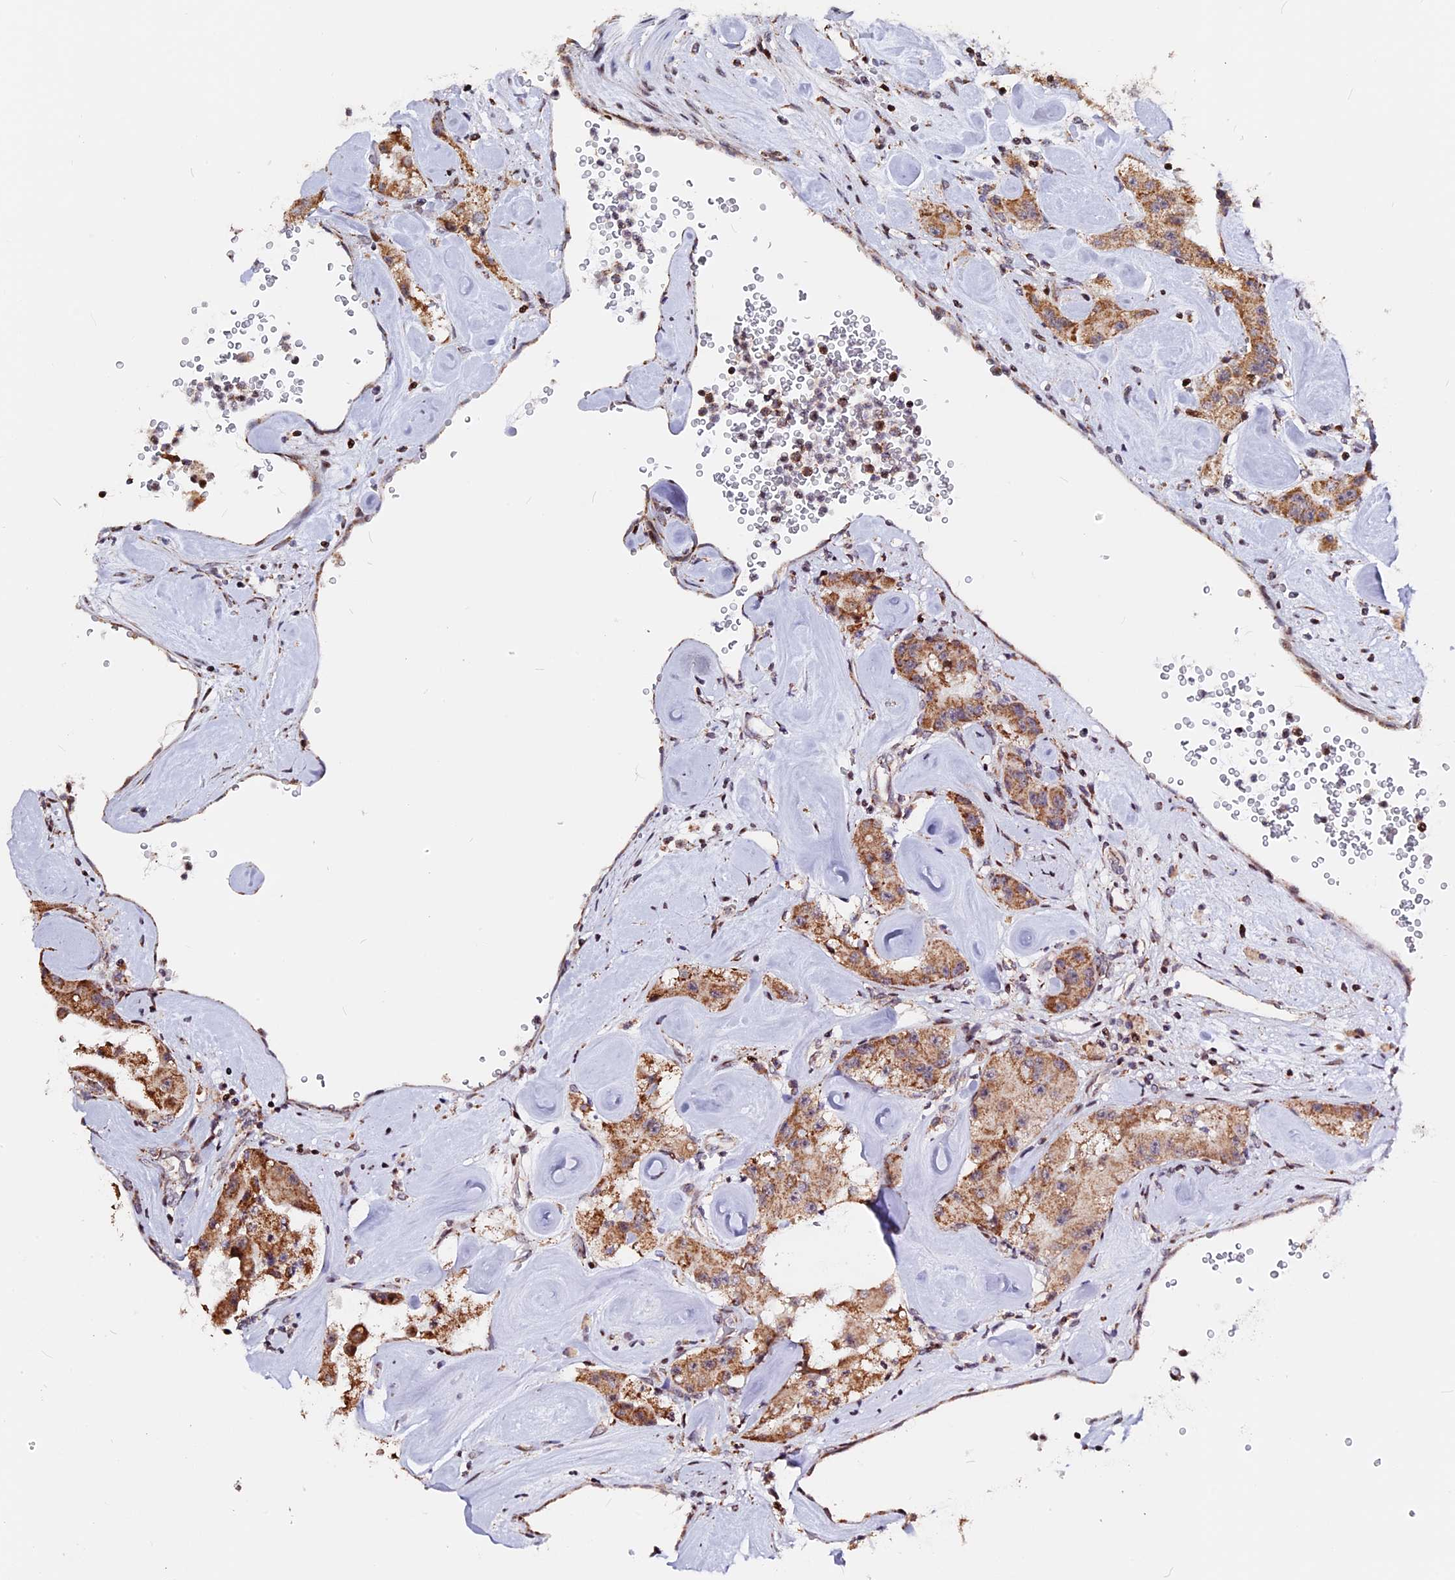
{"staining": {"intensity": "moderate", "quantity": ">75%", "location": "cytoplasmic/membranous"}, "tissue": "carcinoid", "cell_type": "Tumor cells", "image_type": "cancer", "snomed": [{"axis": "morphology", "description": "Carcinoid, malignant, NOS"}, {"axis": "topography", "description": "Pancreas"}], "caption": "DAB immunohistochemical staining of carcinoid reveals moderate cytoplasmic/membranous protein positivity in about >75% of tumor cells.", "gene": "FAM174C", "patient": {"sex": "male", "age": 41}}